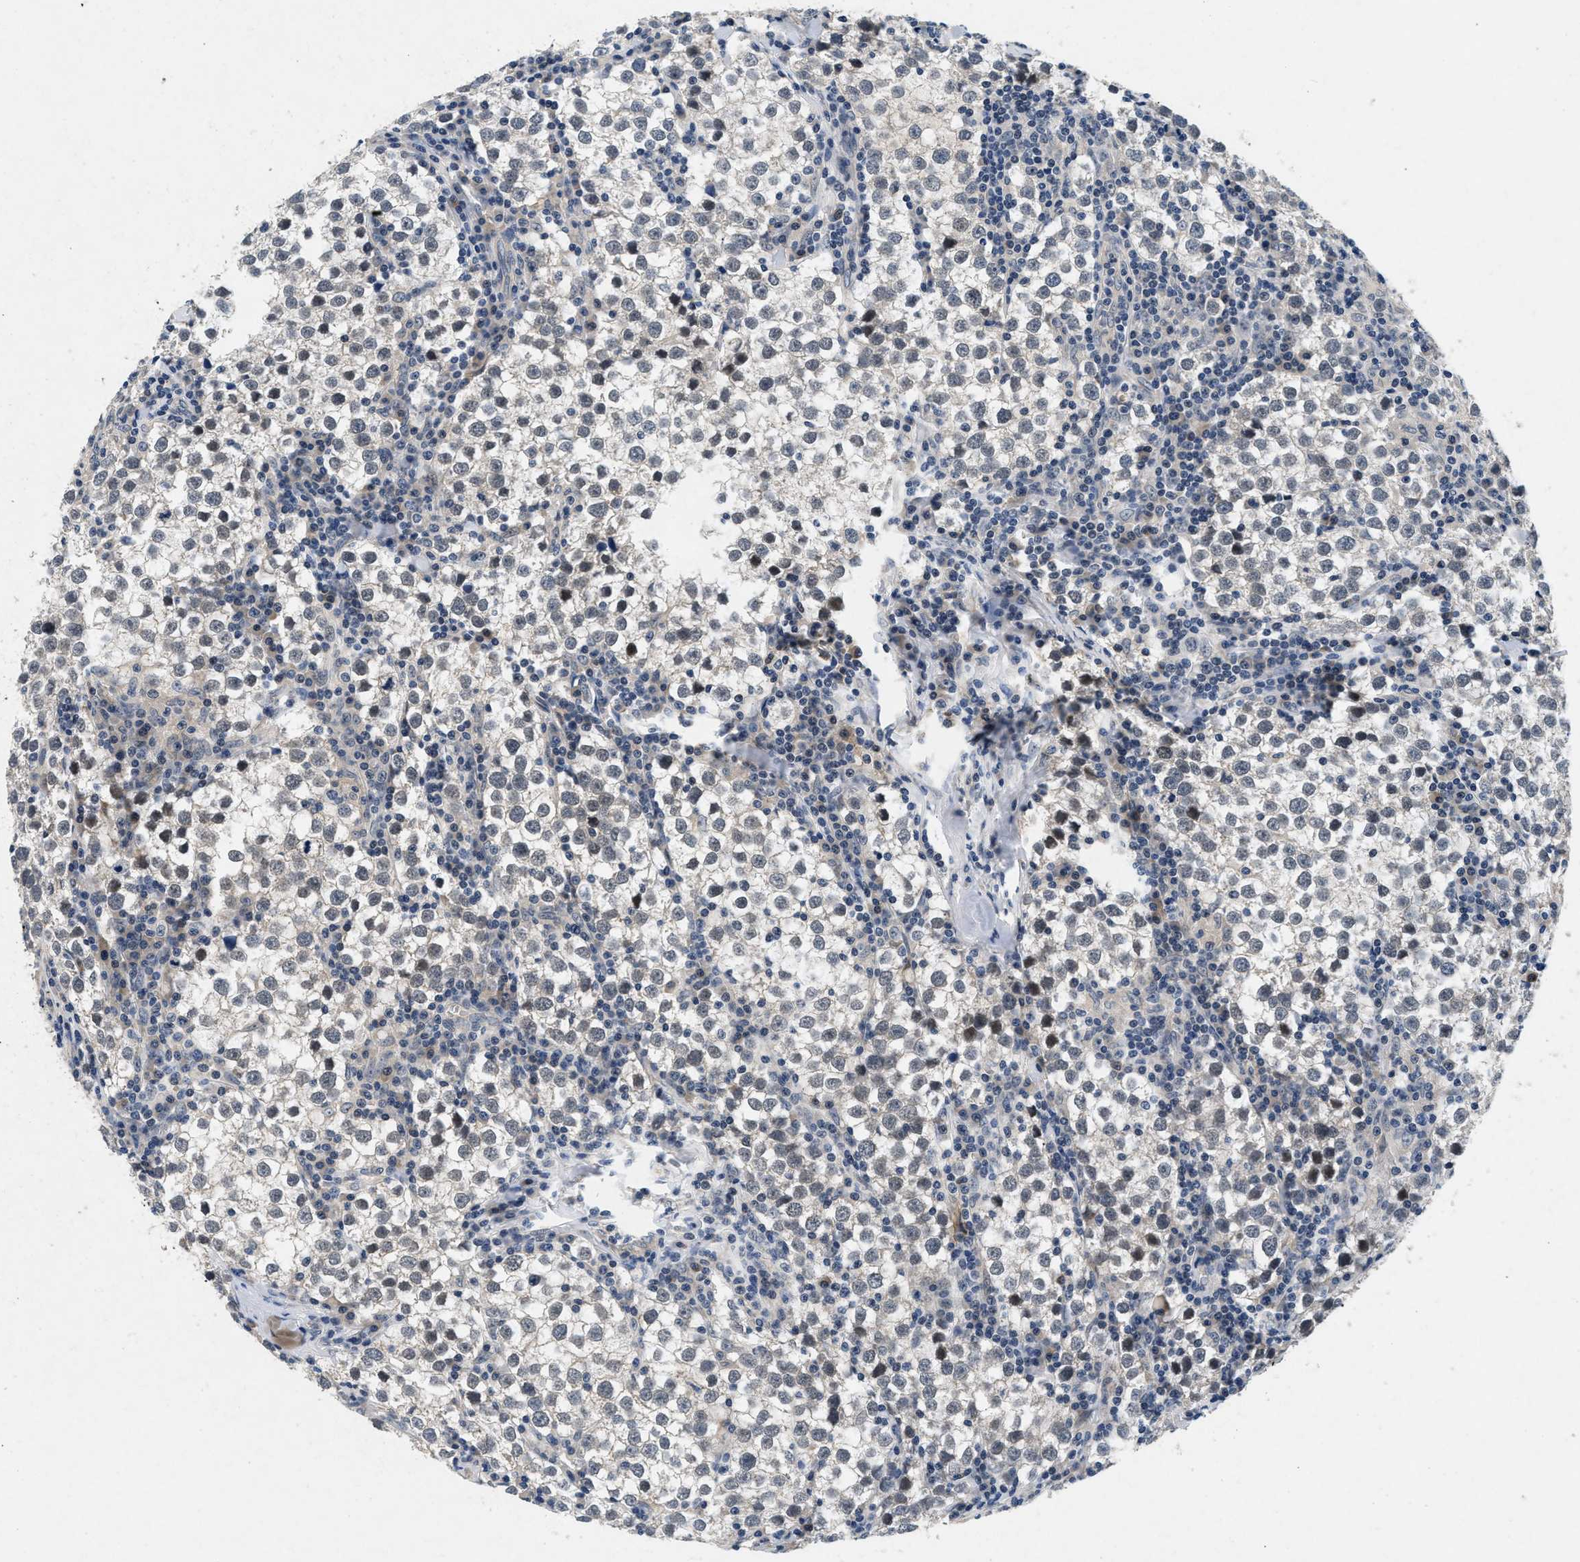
{"staining": {"intensity": "weak", "quantity": "<25%", "location": "cytoplasmic/membranous"}, "tissue": "testis cancer", "cell_type": "Tumor cells", "image_type": "cancer", "snomed": [{"axis": "morphology", "description": "Seminoma, NOS"}, {"axis": "morphology", "description": "Carcinoma, Embryonal, NOS"}, {"axis": "topography", "description": "Testis"}], "caption": "The micrograph exhibits no significant staining in tumor cells of testis cancer. (Stains: DAB IHC with hematoxylin counter stain, Microscopy: brightfield microscopy at high magnification).", "gene": "PDP1", "patient": {"sex": "male", "age": 36}}